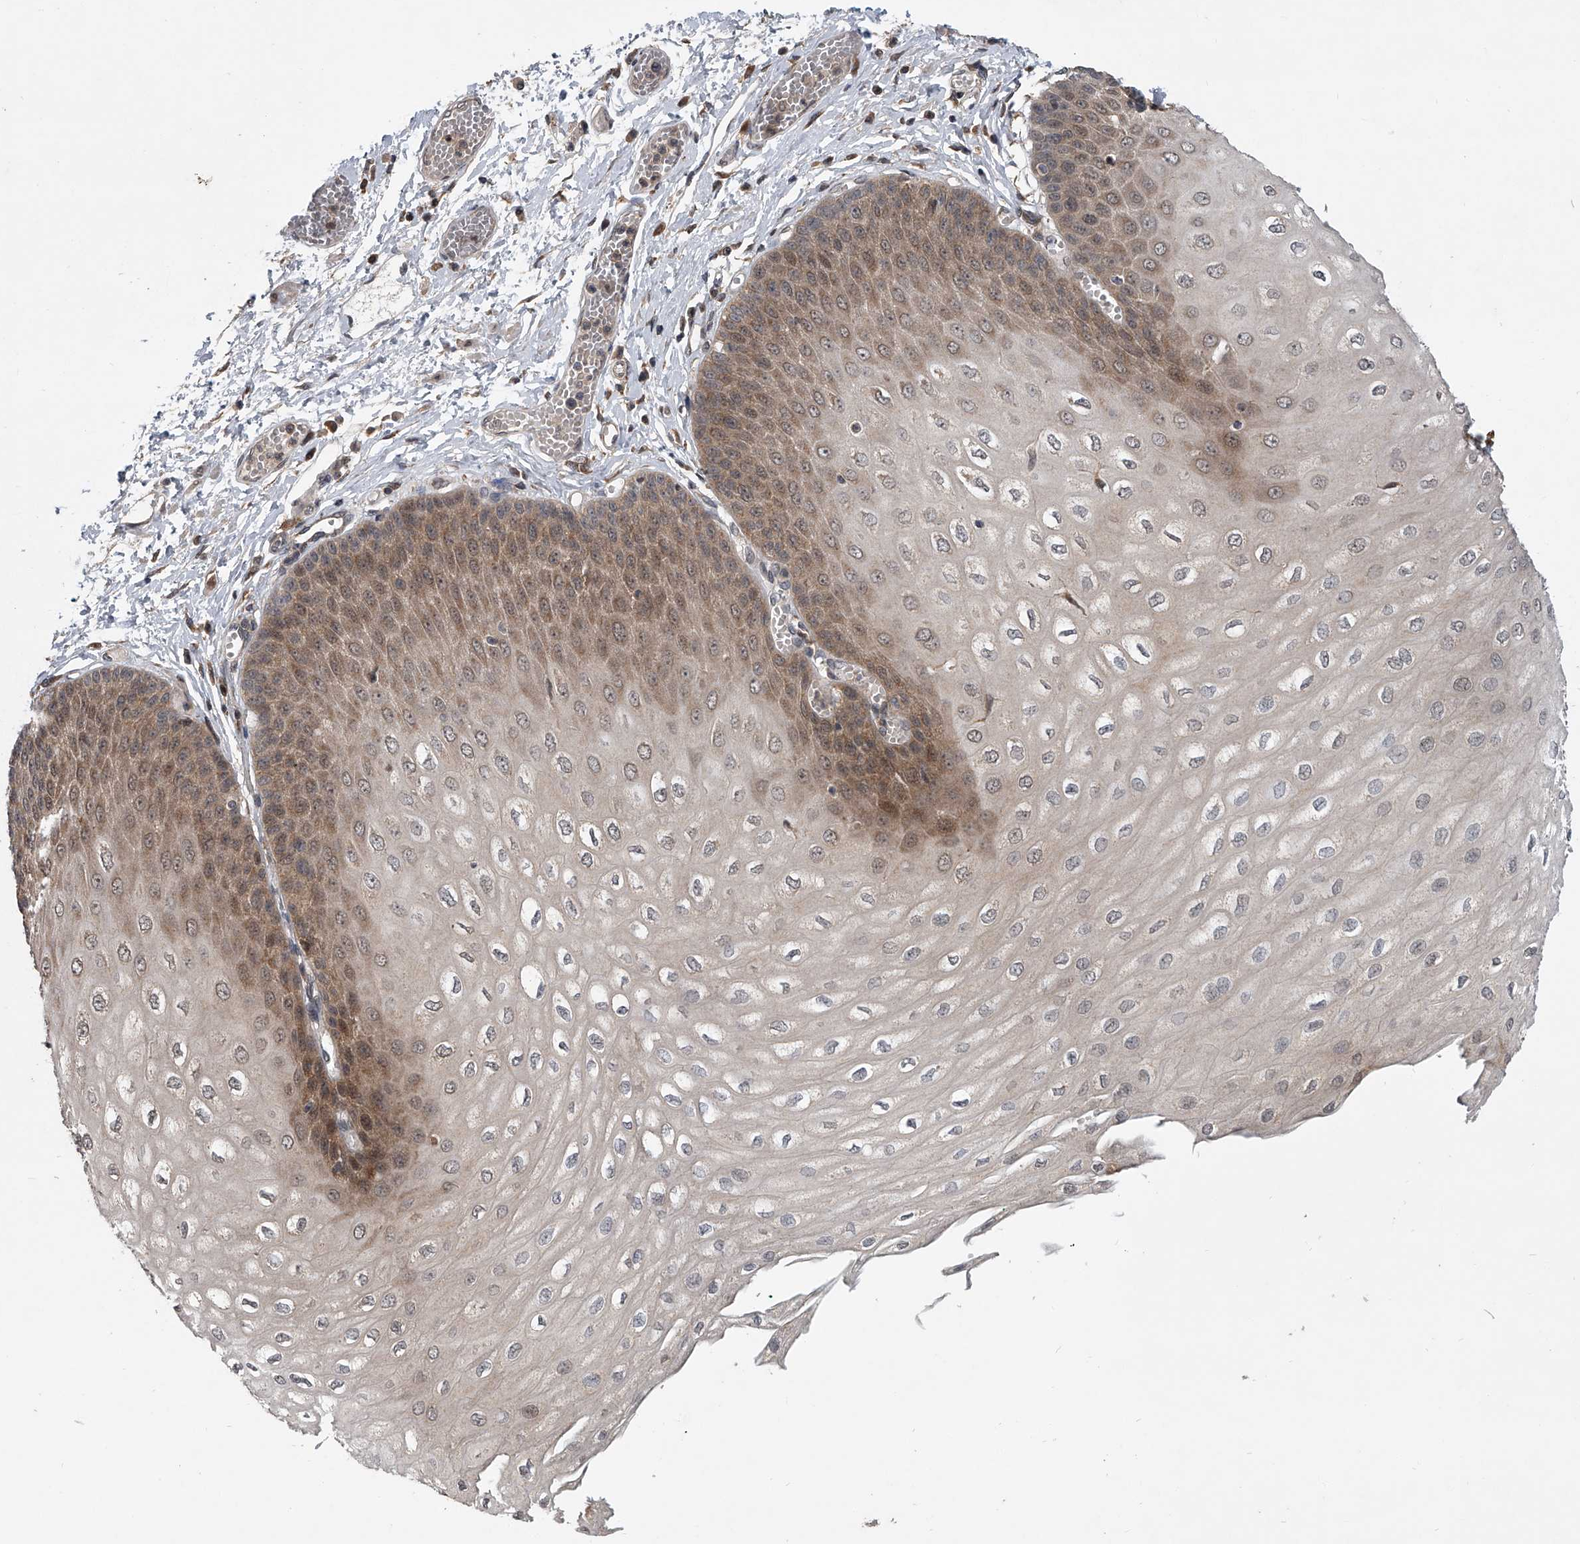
{"staining": {"intensity": "moderate", "quantity": "25%-75%", "location": "cytoplasmic/membranous"}, "tissue": "esophagus", "cell_type": "Squamous epithelial cells", "image_type": "normal", "snomed": [{"axis": "morphology", "description": "Normal tissue, NOS"}, {"axis": "topography", "description": "Esophagus"}], "caption": "IHC of benign human esophagus displays medium levels of moderate cytoplasmic/membranous staining in approximately 25%-75% of squamous epithelial cells.", "gene": "GEMIN8", "patient": {"sex": "male", "age": 60}}